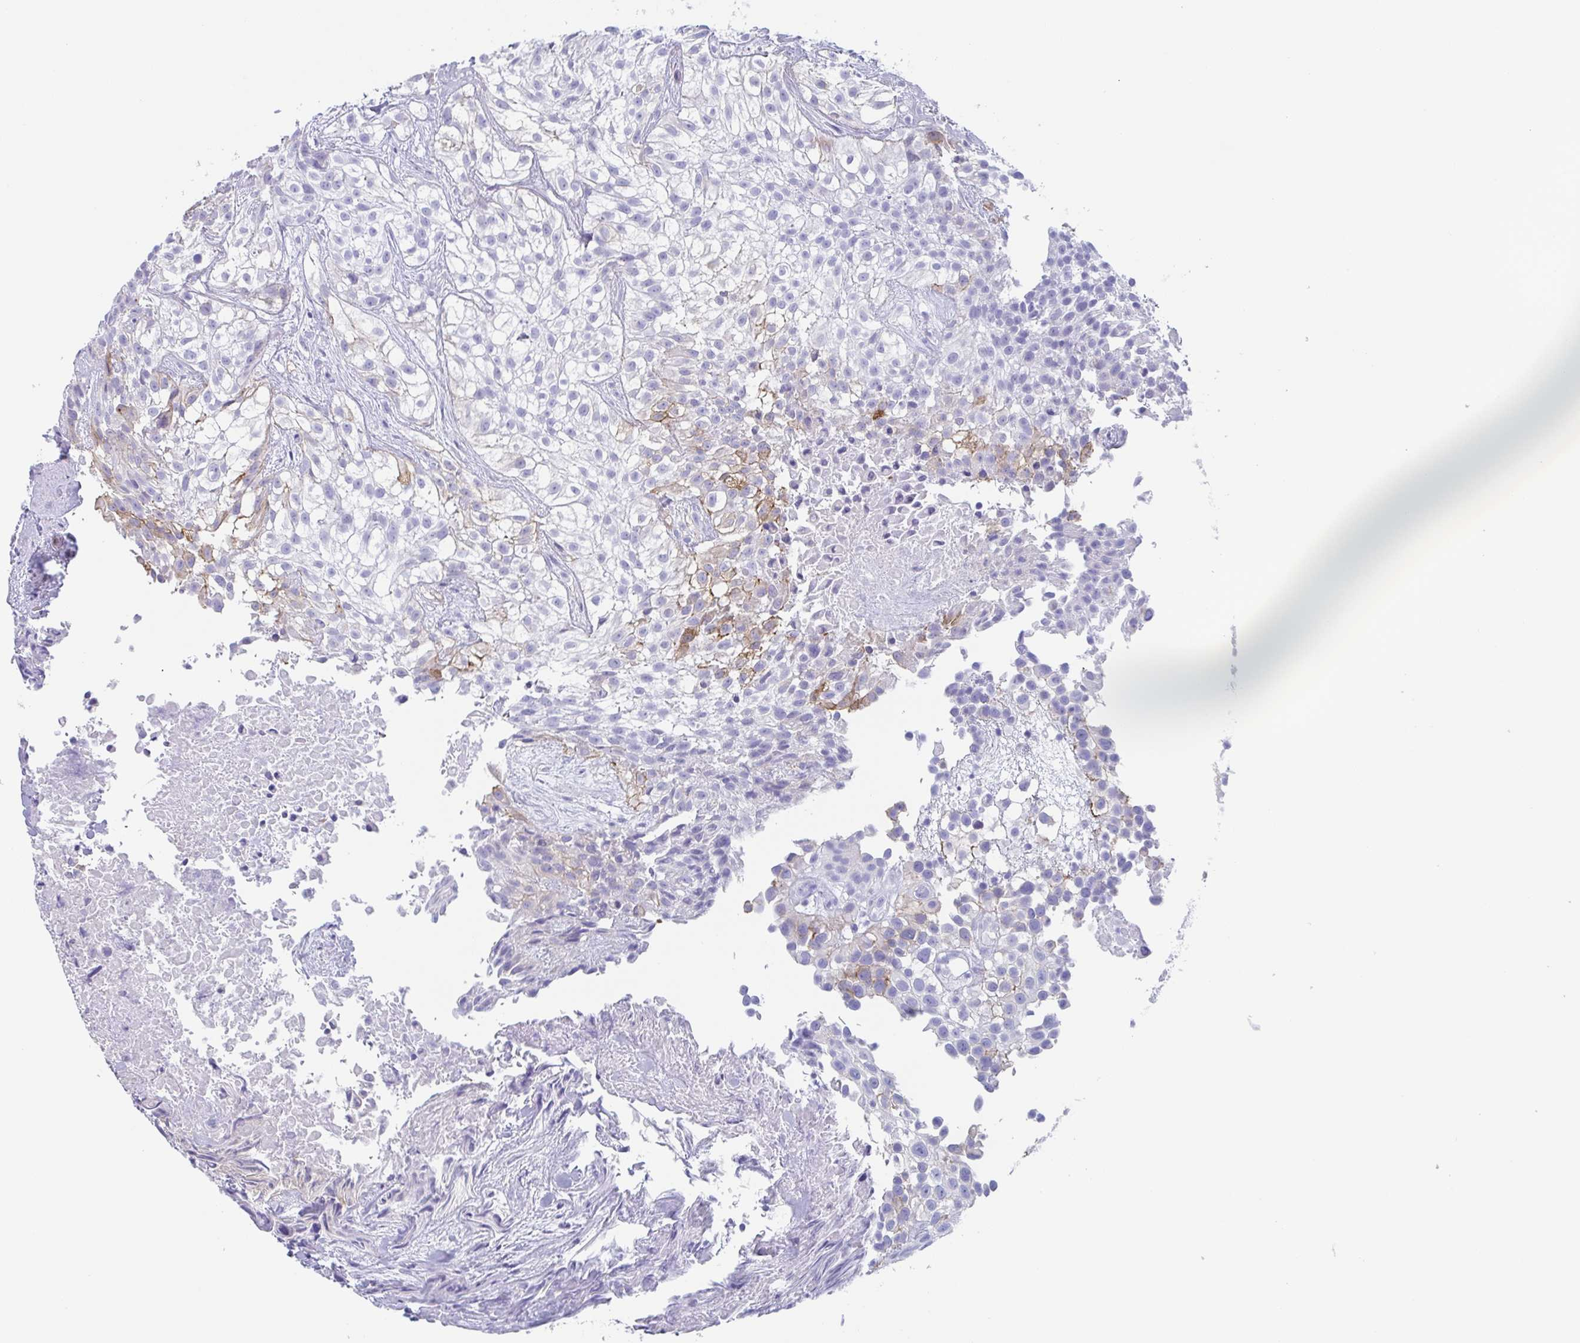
{"staining": {"intensity": "negative", "quantity": "none", "location": "none"}, "tissue": "urothelial cancer", "cell_type": "Tumor cells", "image_type": "cancer", "snomed": [{"axis": "morphology", "description": "Urothelial carcinoma, High grade"}, {"axis": "topography", "description": "Urinary bladder"}], "caption": "Immunohistochemical staining of human urothelial cancer displays no significant expression in tumor cells.", "gene": "TAGLN3", "patient": {"sex": "male", "age": 56}}